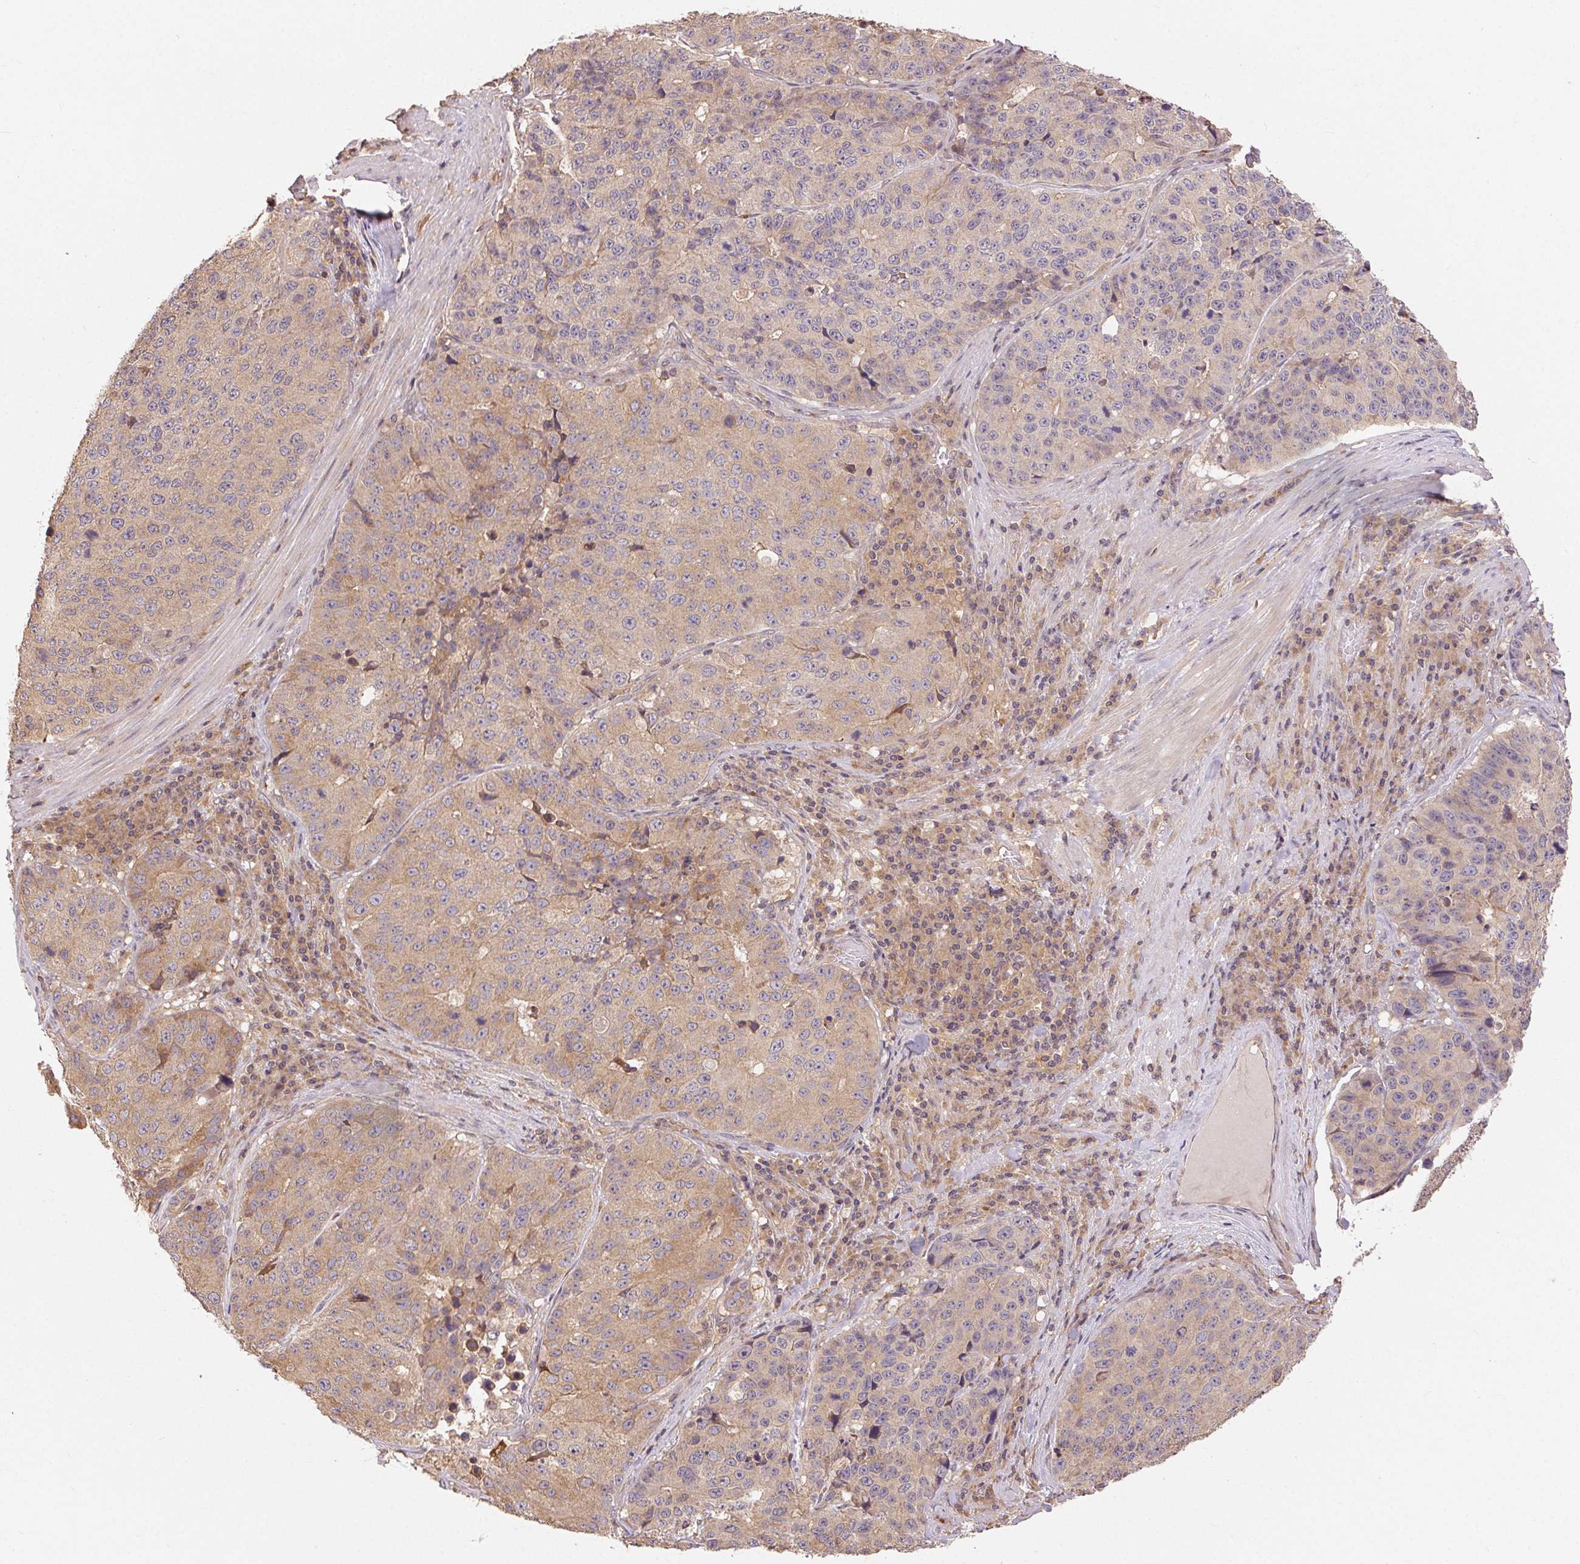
{"staining": {"intensity": "weak", "quantity": "25%-75%", "location": "cytoplasmic/membranous"}, "tissue": "stomach cancer", "cell_type": "Tumor cells", "image_type": "cancer", "snomed": [{"axis": "morphology", "description": "Adenocarcinoma, NOS"}, {"axis": "topography", "description": "Stomach"}], "caption": "This image exhibits immunohistochemistry staining of human stomach adenocarcinoma, with low weak cytoplasmic/membranous staining in about 25%-75% of tumor cells.", "gene": "MAPKAPK2", "patient": {"sex": "male", "age": 71}}